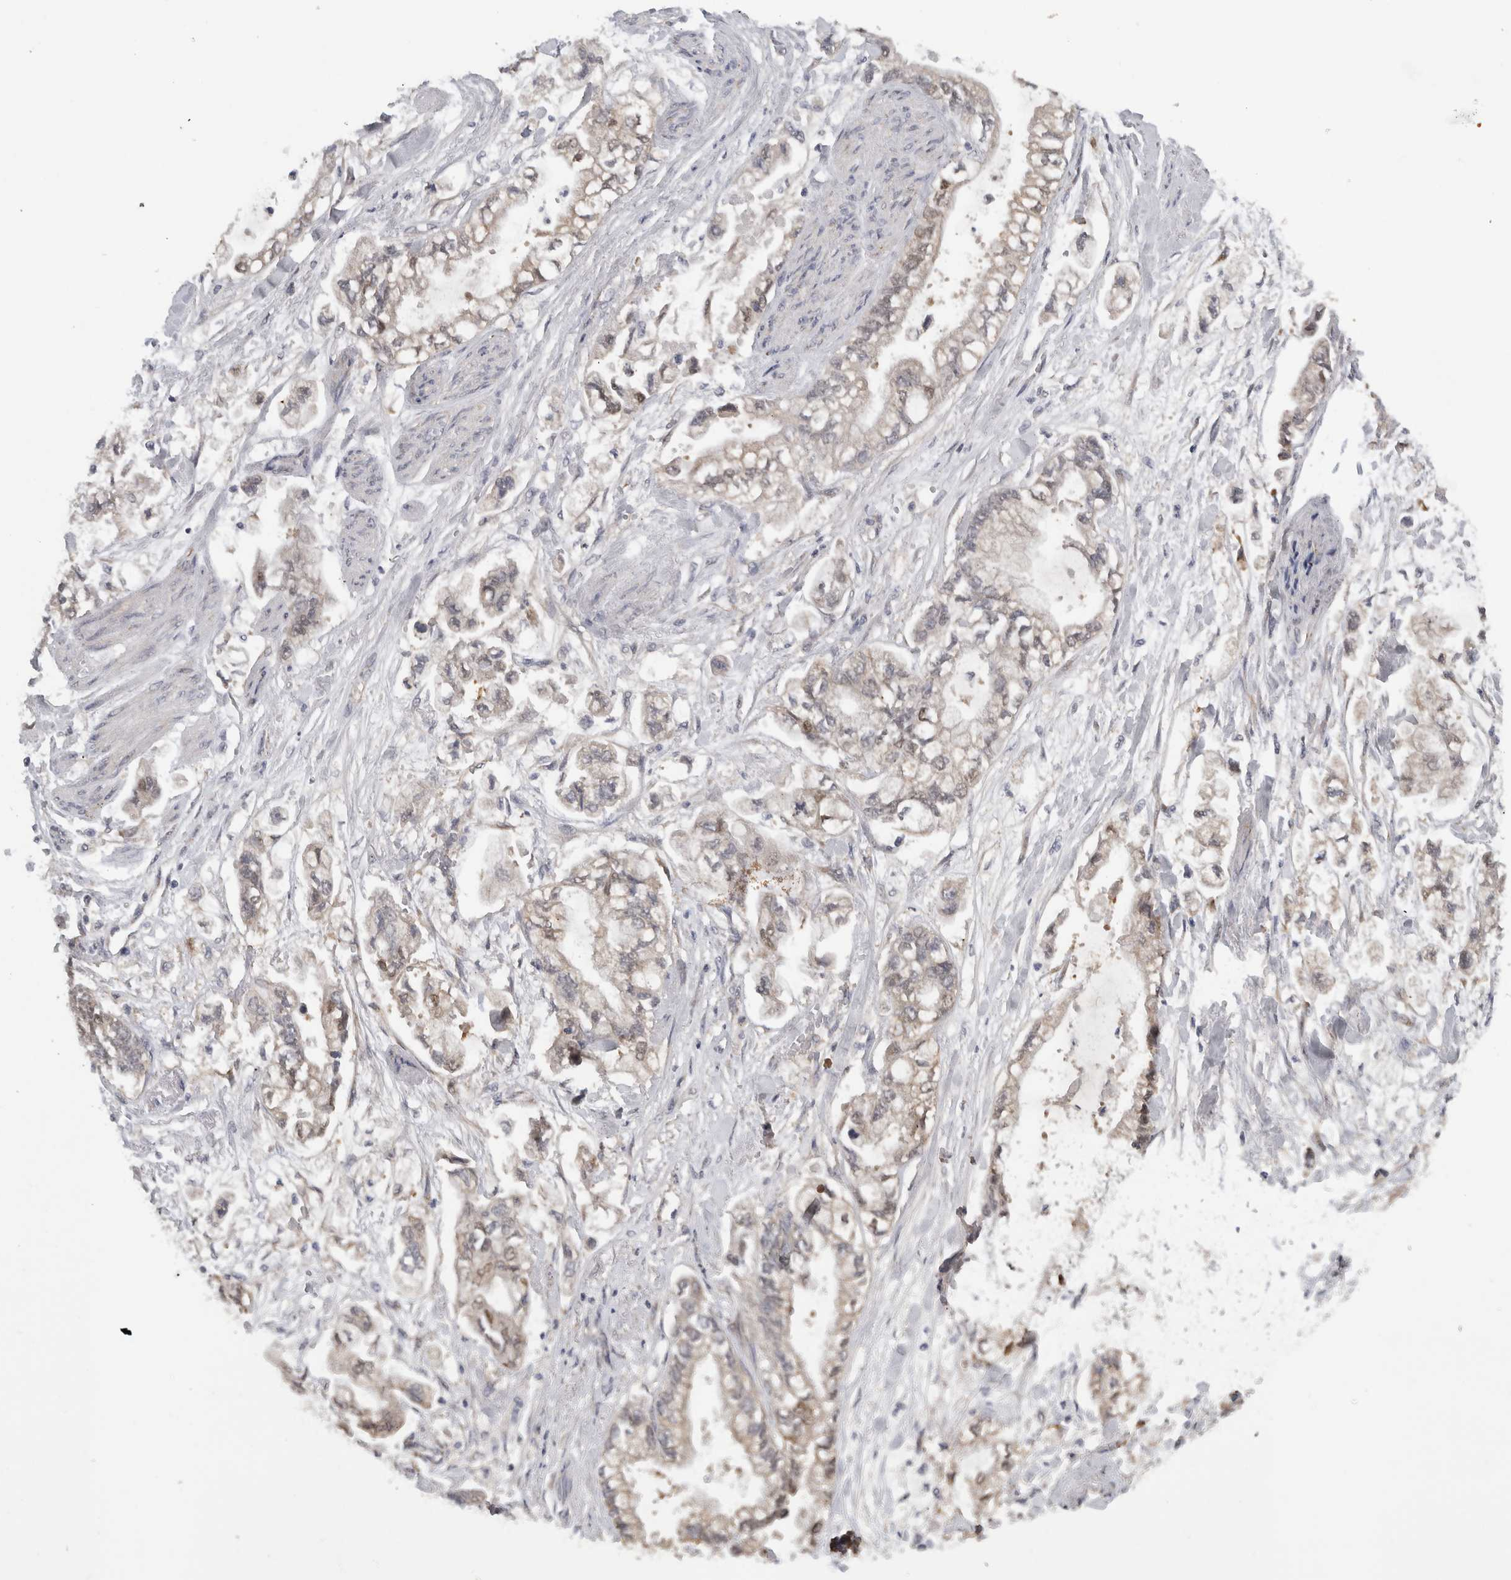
{"staining": {"intensity": "weak", "quantity": "25%-75%", "location": "cytoplasmic/membranous,nuclear"}, "tissue": "stomach cancer", "cell_type": "Tumor cells", "image_type": "cancer", "snomed": [{"axis": "morphology", "description": "Normal tissue, NOS"}, {"axis": "morphology", "description": "Adenocarcinoma, NOS"}, {"axis": "topography", "description": "Stomach"}], "caption": "Protein staining by IHC shows weak cytoplasmic/membranous and nuclear staining in about 25%-75% of tumor cells in stomach cancer (adenocarcinoma).", "gene": "DYRK2", "patient": {"sex": "male", "age": 62}}